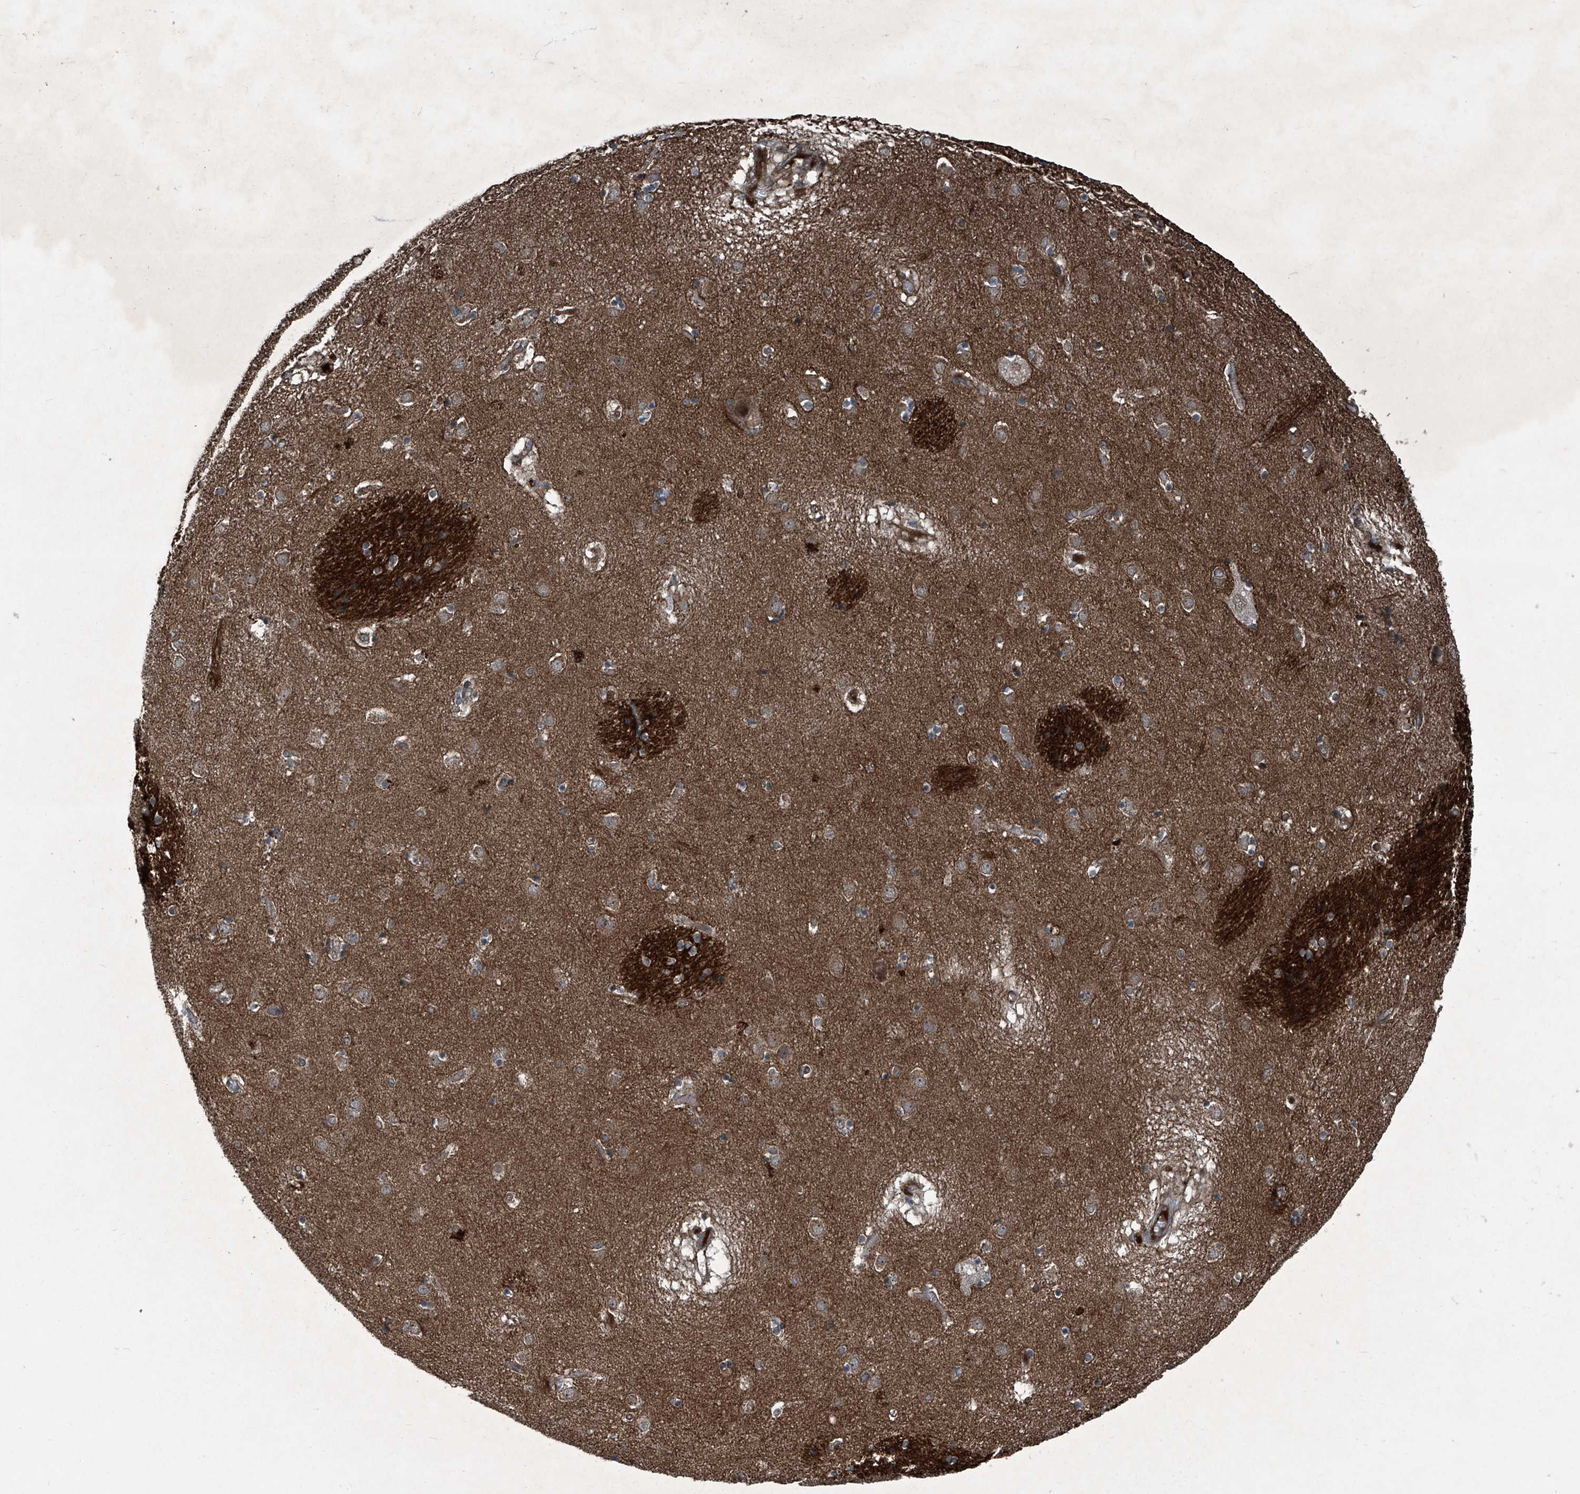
{"staining": {"intensity": "moderate", "quantity": "<25%", "location": "cytoplasmic/membranous,nuclear"}, "tissue": "caudate", "cell_type": "Glial cells", "image_type": "normal", "snomed": [{"axis": "morphology", "description": "Normal tissue, NOS"}, {"axis": "topography", "description": "Lateral ventricle wall"}], "caption": "Protein staining of normal caudate exhibits moderate cytoplasmic/membranous,nuclear positivity in about <25% of glial cells.", "gene": "SENP2", "patient": {"sex": "male", "age": 70}}